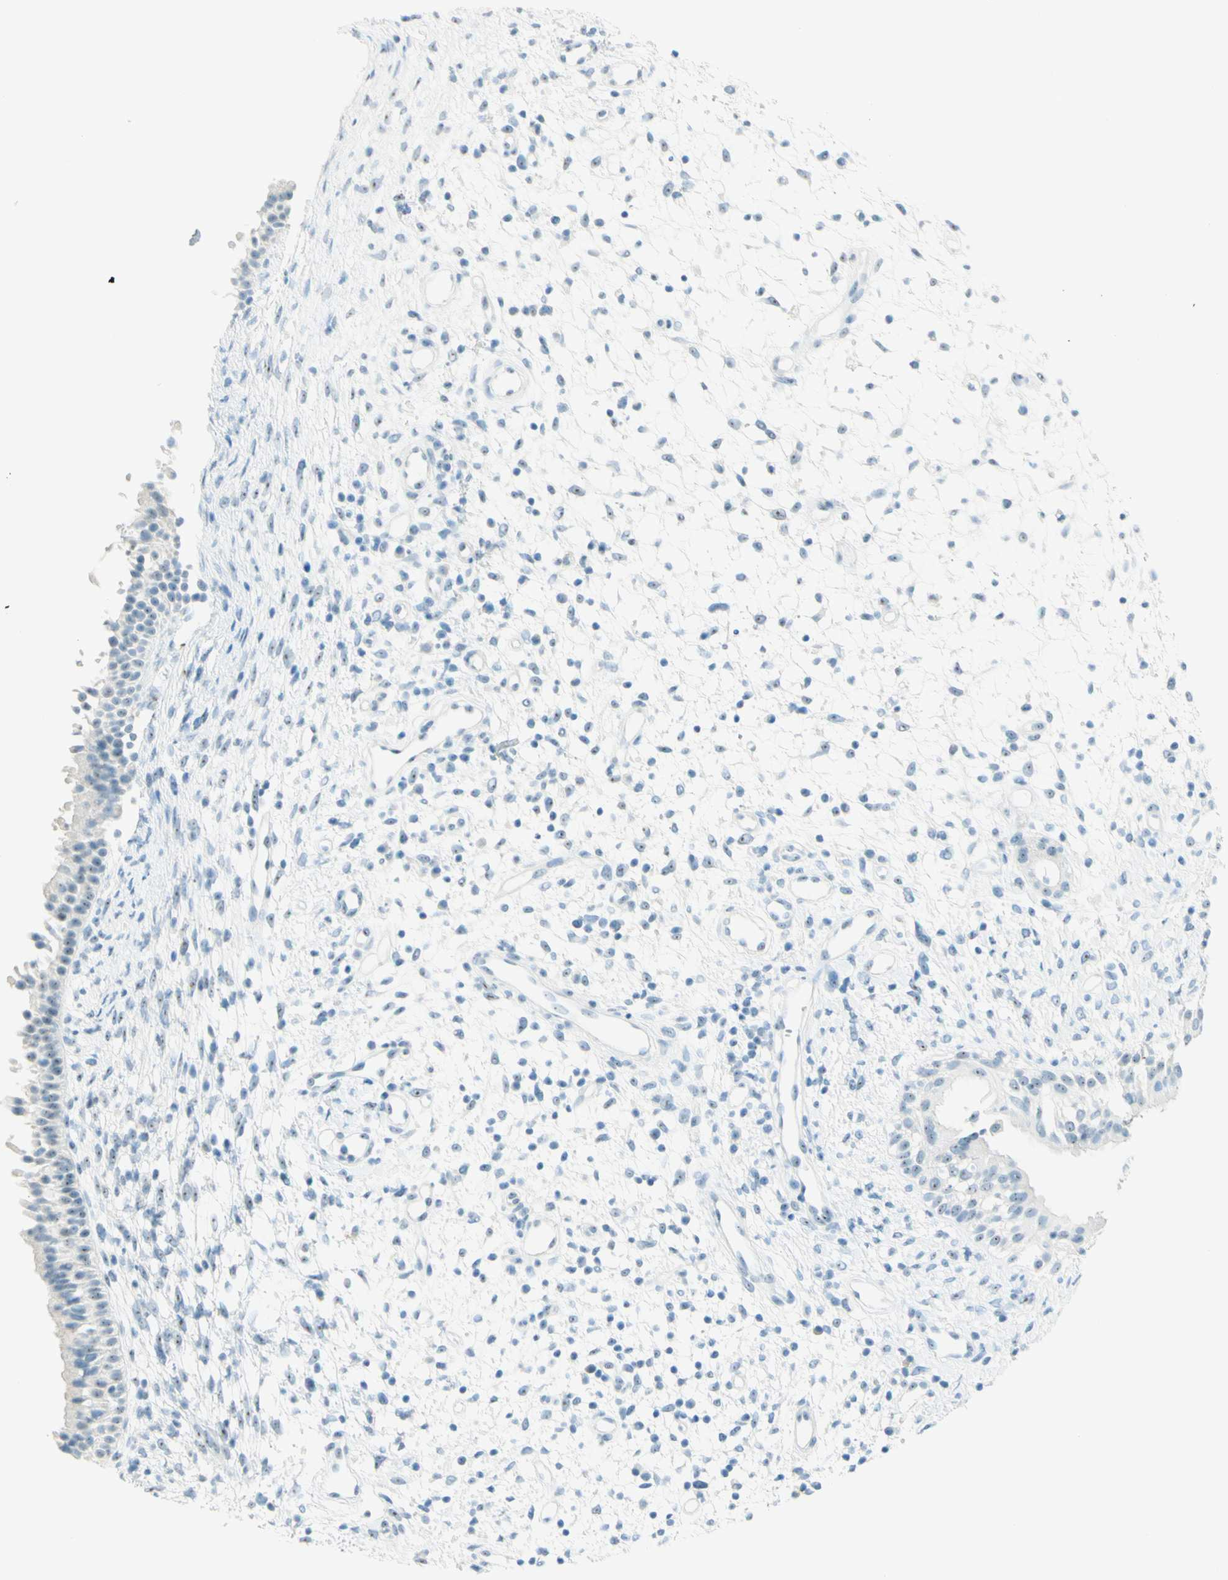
{"staining": {"intensity": "weak", "quantity": ">75%", "location": "nuclear"}, "tissue": "nasopharynx", "cell_type": "Respiratory epithelial cells", "image_type": "normal", "snomed": [{"axis": "morphology", "description": "Normal tissue, NOS"}, {"axis": "topography", "description": "Nasopharynx"}], "caption": "A low amount of weak nuclear staining is identified in approximately >75% of respiratory epithelial cells in benign nasopharynx. The staining was performed using DAB to visualize the protein expression in brown, while the nuclei were stained in blue with hematoxylin (Magnification: 20x).", "gene": "FMR1NB", "patient": {"sex": "male", "age": 22}}